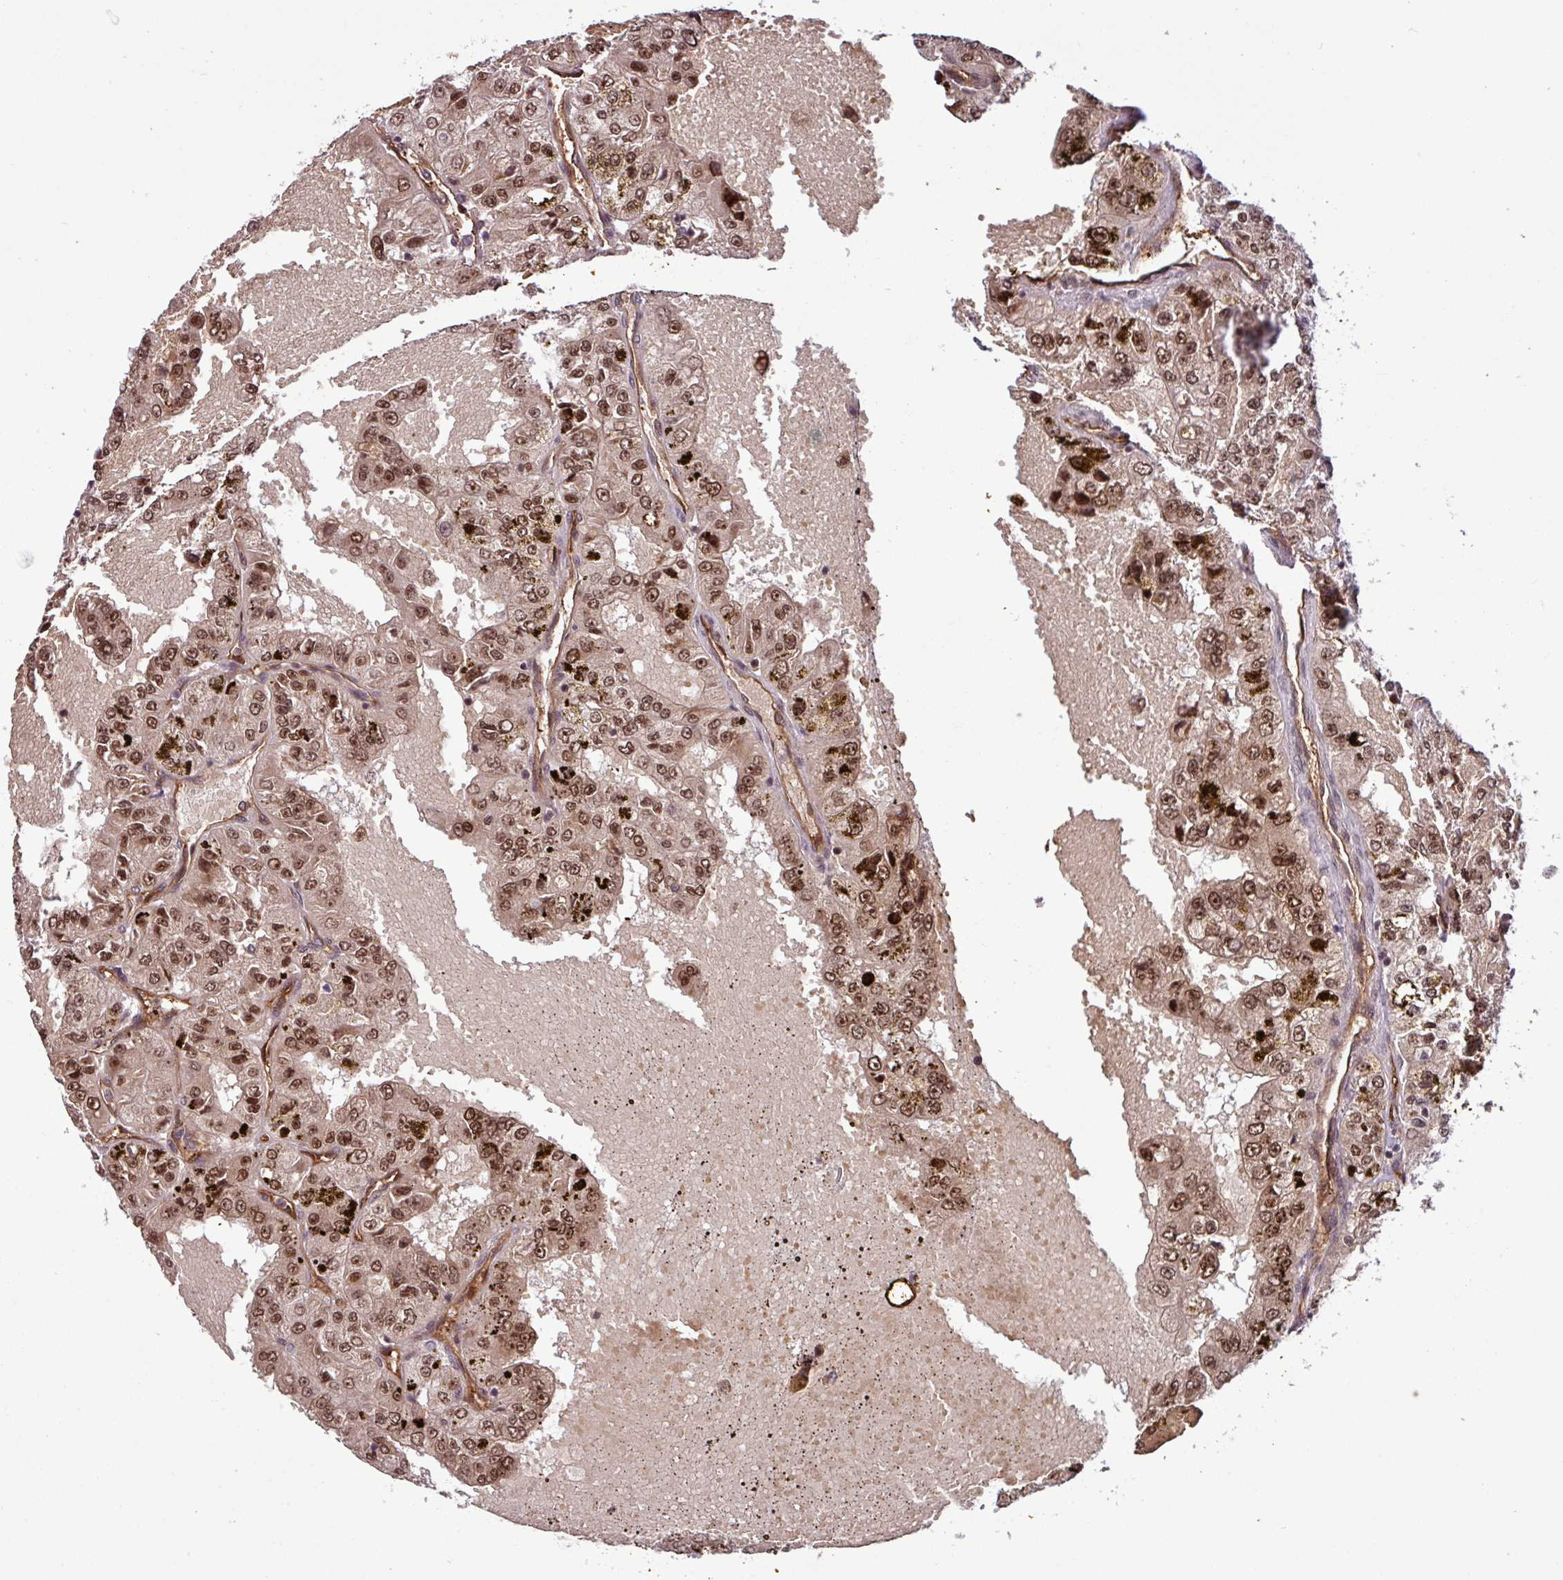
{"staining": {"intensity": "moderate", "quantity": ">75%", "location": "nuclear"}, "tissue": "renal cancer", "cell_type": "Tumor cells", "image_type": "cancer", "snomed": [{"axis": "morphology", "description": "Adenocarcinoma, NOS"}, {"axis": "topography", "description": "Kidney"}], "caption": "IHC histopathology image of neoplastic tissue: adenocarcinoma (renal) stained using IHC exhibits medium levels of moderate protein expression localized specifically in the nuclear of tumor cells, appearing as a nuclear brown color.", "gene": "C7orf50", "patient": {"sex": "female", "age": 63}}